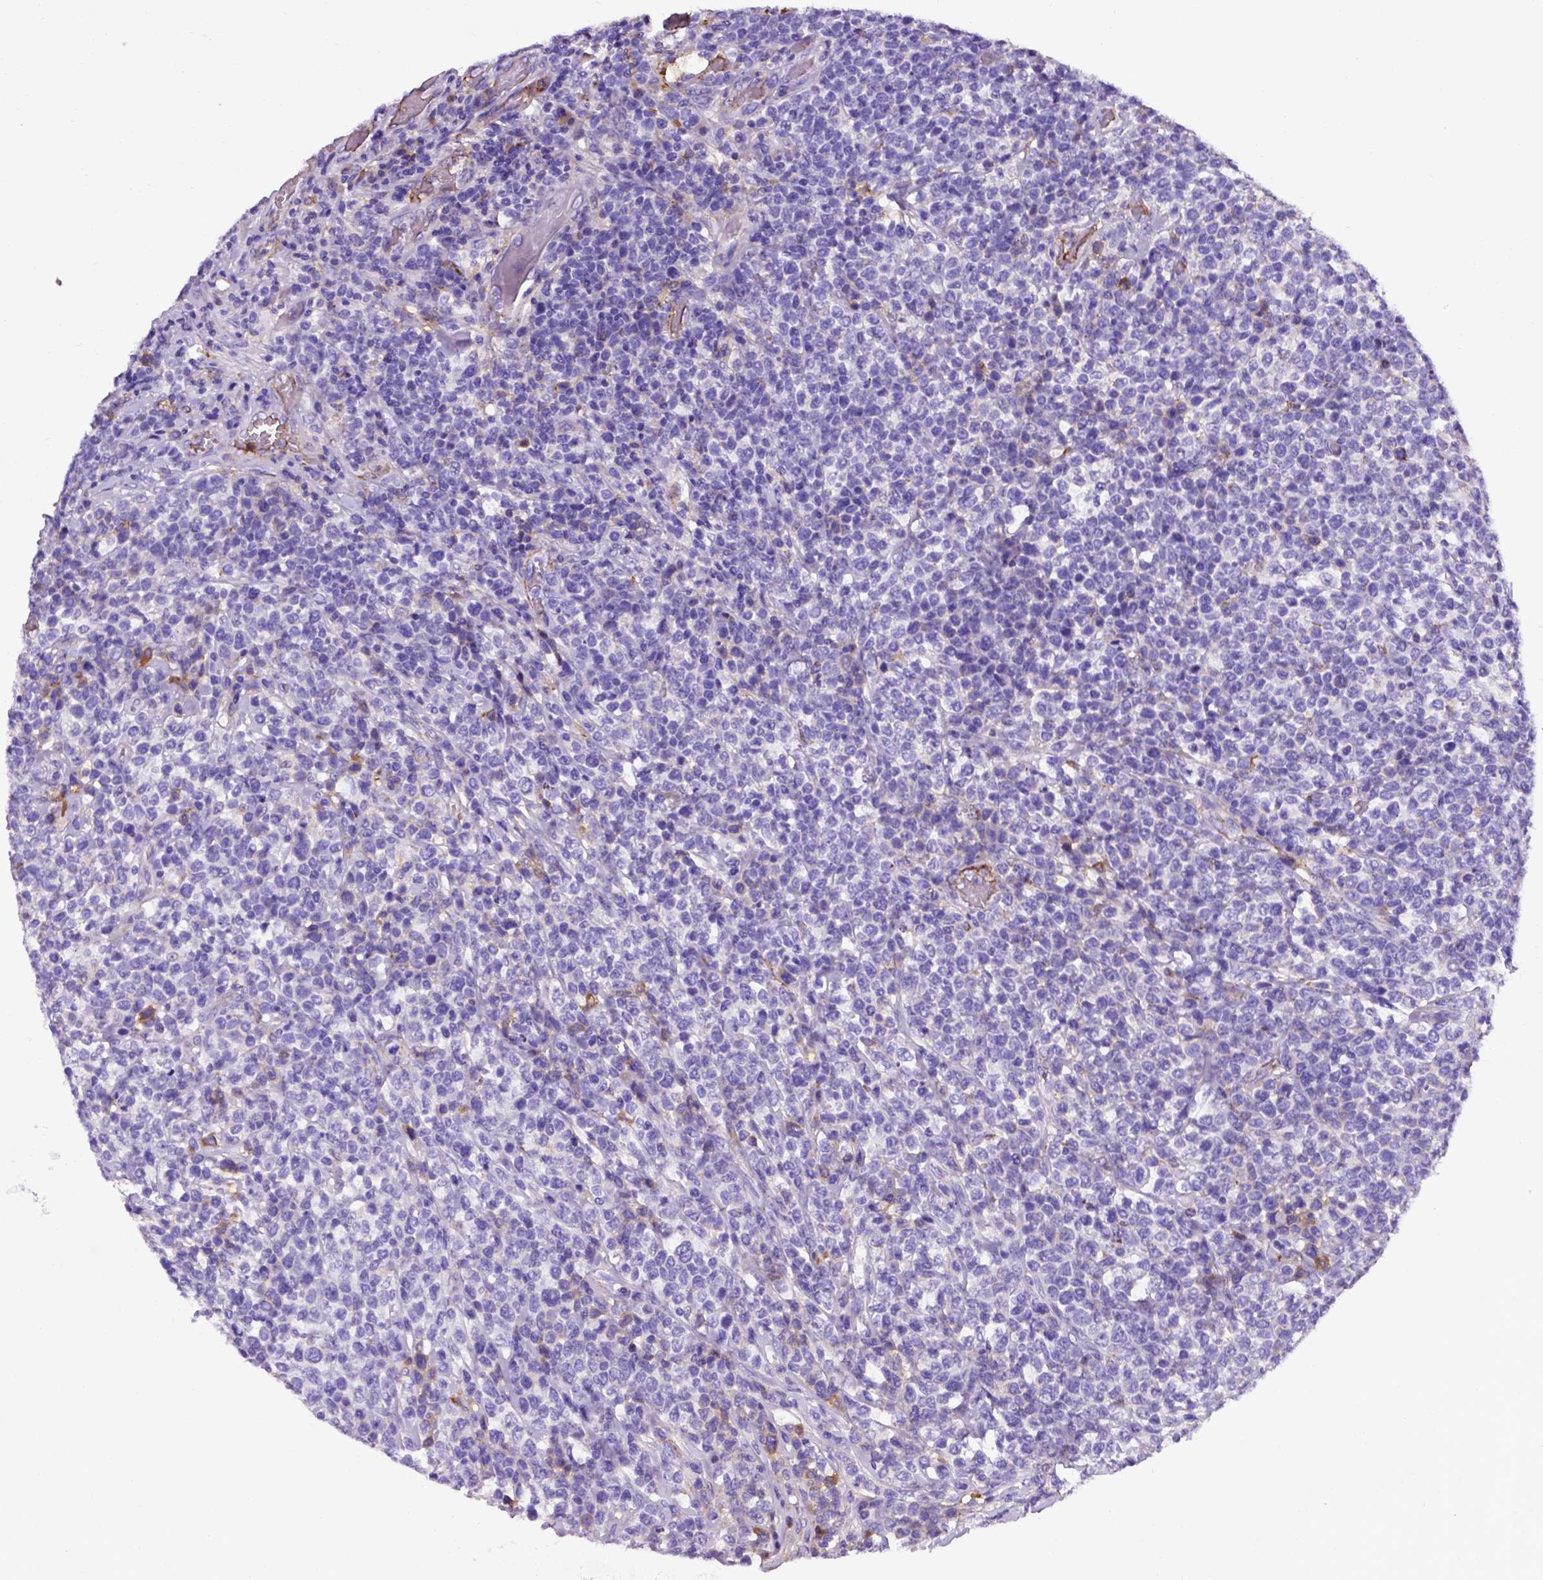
{"staining": {"intensity": "negative", "quantity": "none", "location": "none"}, "tissue": "lymphoma", "cell_type": "Tumor cells", "image_type": "cancer", "snomed": [{"axis": "morphology", "description": "Malignant lymphoma, non-Hodgkin's type, High grade"}, {"axis": "topography", "description": "Soft tissue"}], "caption": "Immunohistochemical staining of human high-grade malignant lymphoma, non-Hodgkin's type exhibits no significant expression in tumor cells.", "gene": "APOE", "patient": {"sex": "female", "age": 56}}